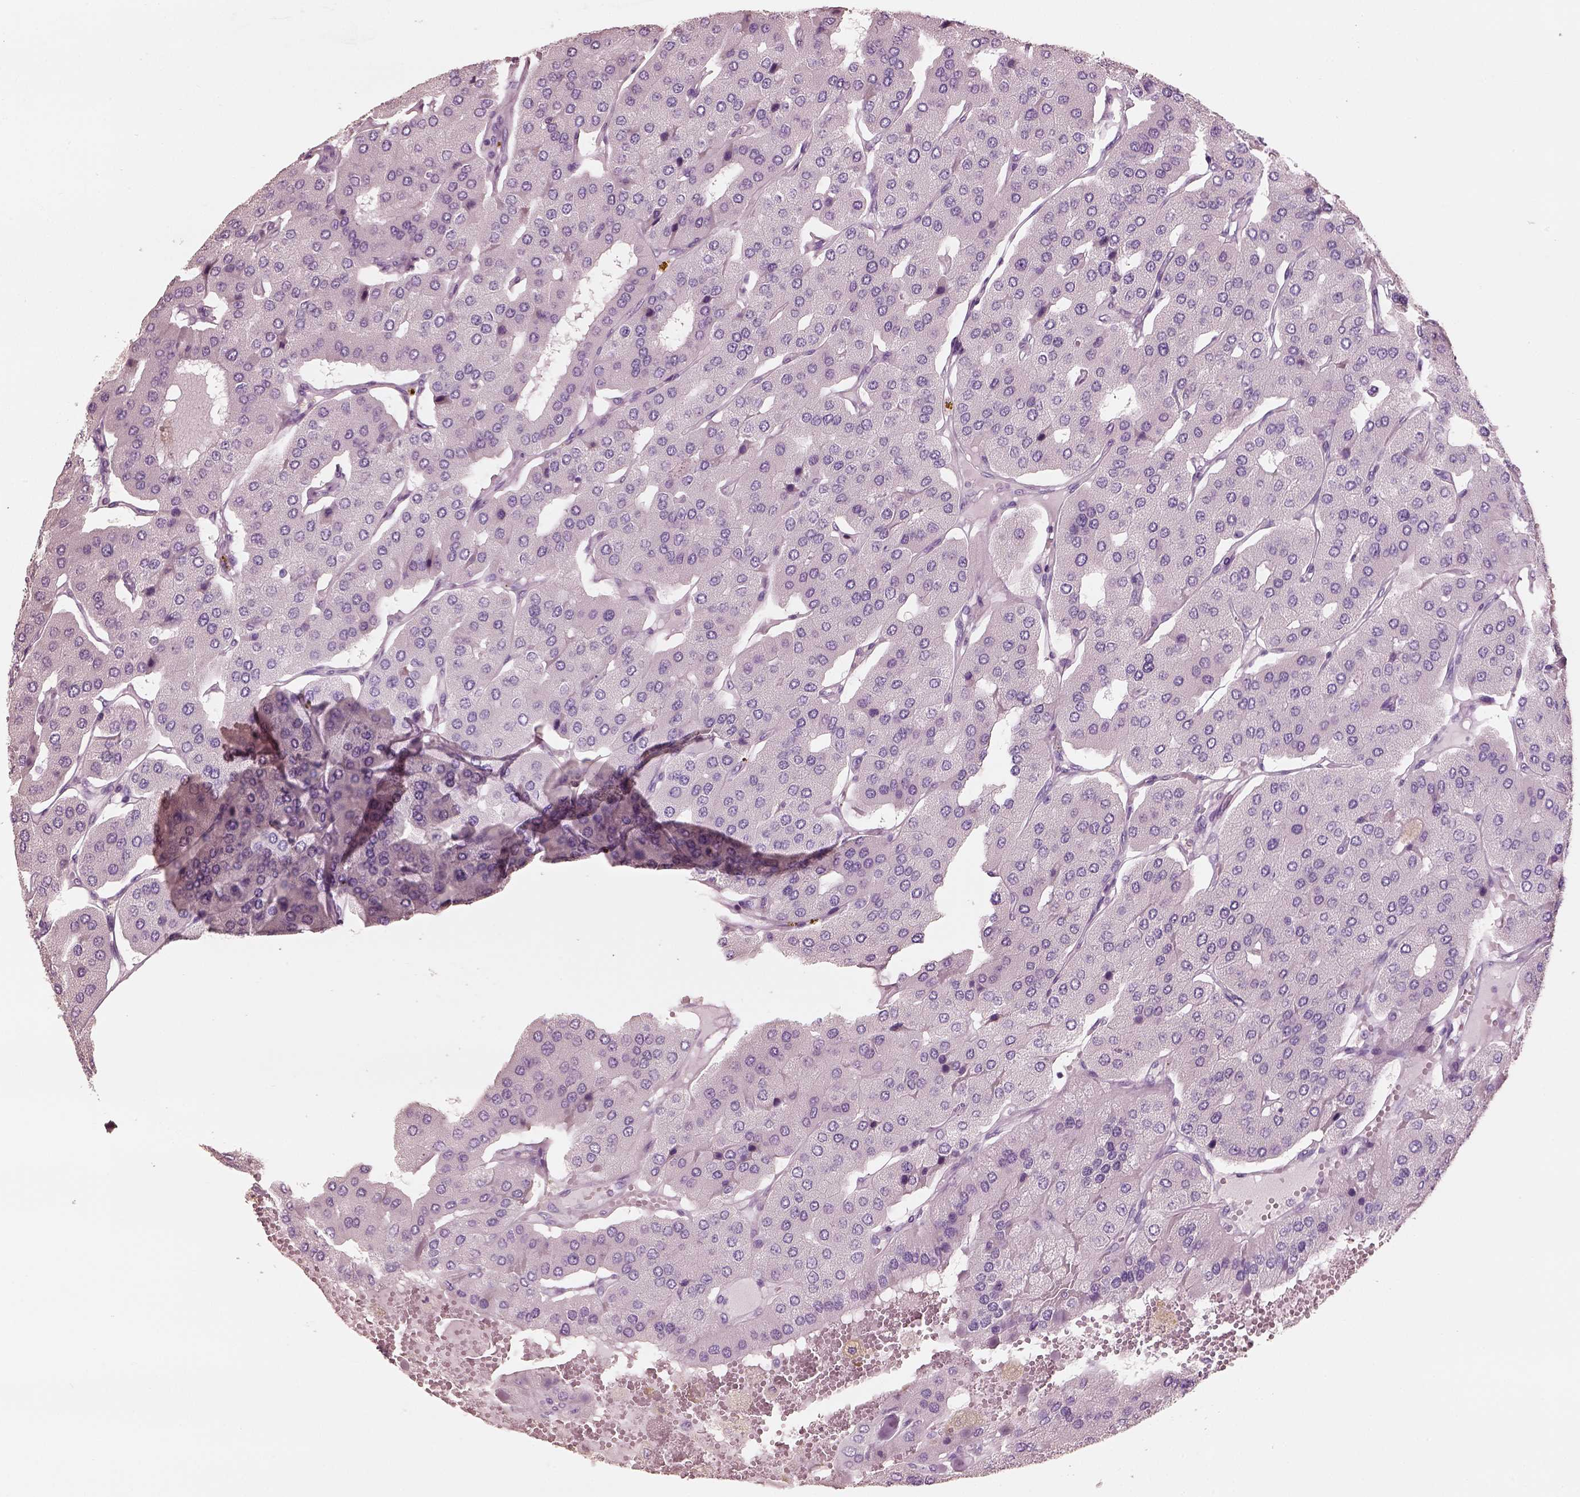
{"staining": {"intensity": "negative", "quantity": "none", "location": "none"}, "tissue": "parathyroid gland", "cell_type": "Glandular cells", "image_type": "normal", "snomed": [{"axis": "morphology", "description": "Normal tissue, NOS"}, {"axis": "morphology", "description": "Adenoma, NOS"}, {"axis": "topography", "description": "Parathyroid gland"}], "caption": "A photomicrograph of human parathyroid gland is negative for staining in glandular cells.", "gene": "PNOC", "patient": {"sex": "female", "age": 86}}